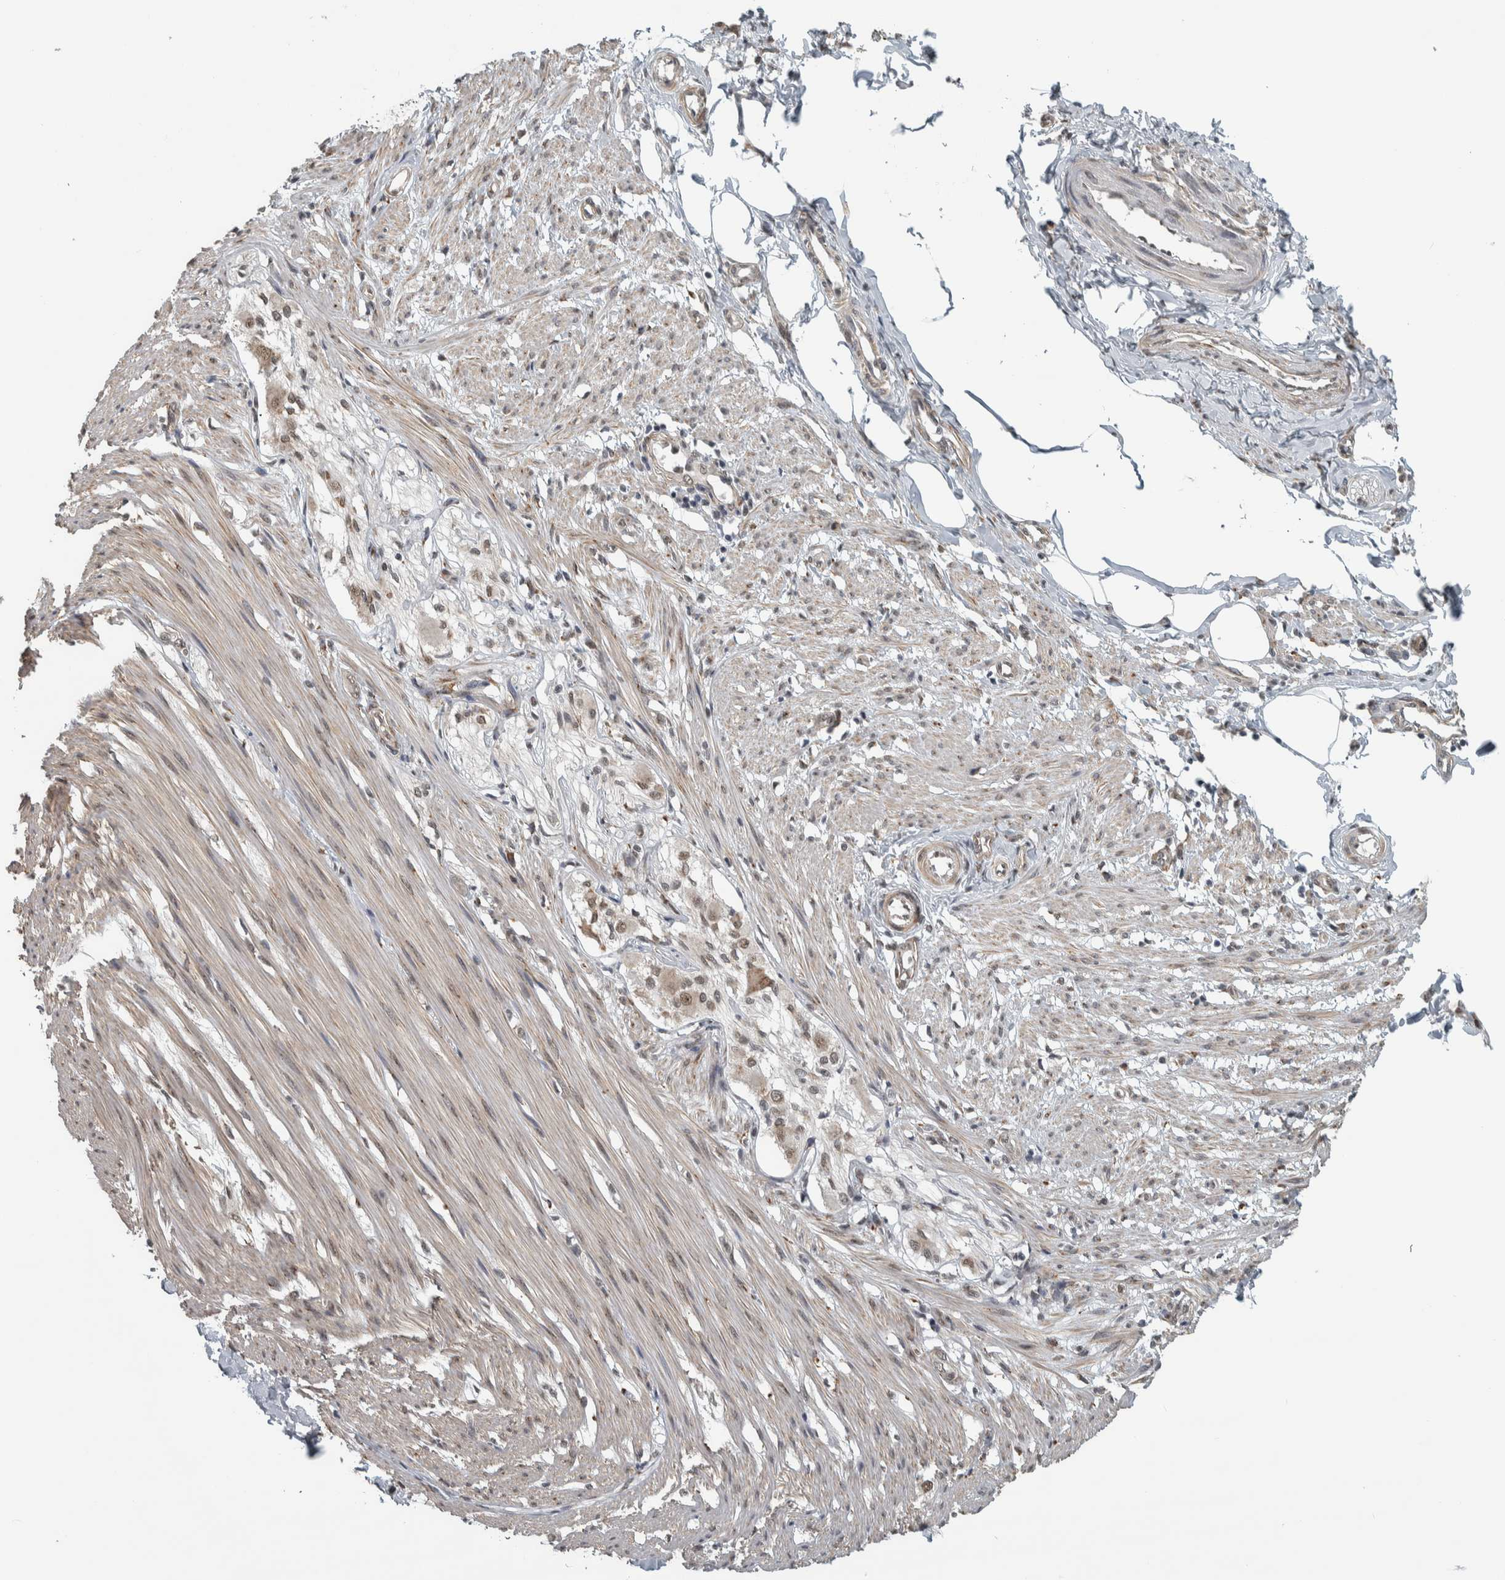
{"staining": {"intensity": "strong", "quantity": ">75%", "location": "nuclear"}, "tissue": "smooth muscle", "cell_type": "Smooth muscle cells", "image_type": "normal", "snomed": [{"axis": "morphology", "description": "Normal tissue, NOS"}, {"axis": "morphology", "description": "Adenocarcinoma, NOS"}, {"axis": "topography", "description": "Smooth muscle"}, {"axis": "topography", "description": "Colon"}], "caption": "Immunohistochemical staining of benign human smooth muscle shows >75% levels of strong nuclear protein positivity in approximately >75% of smooth muscle cells.", "gene": "DDX42", "patient": {"sex": "male", "age": 14}}